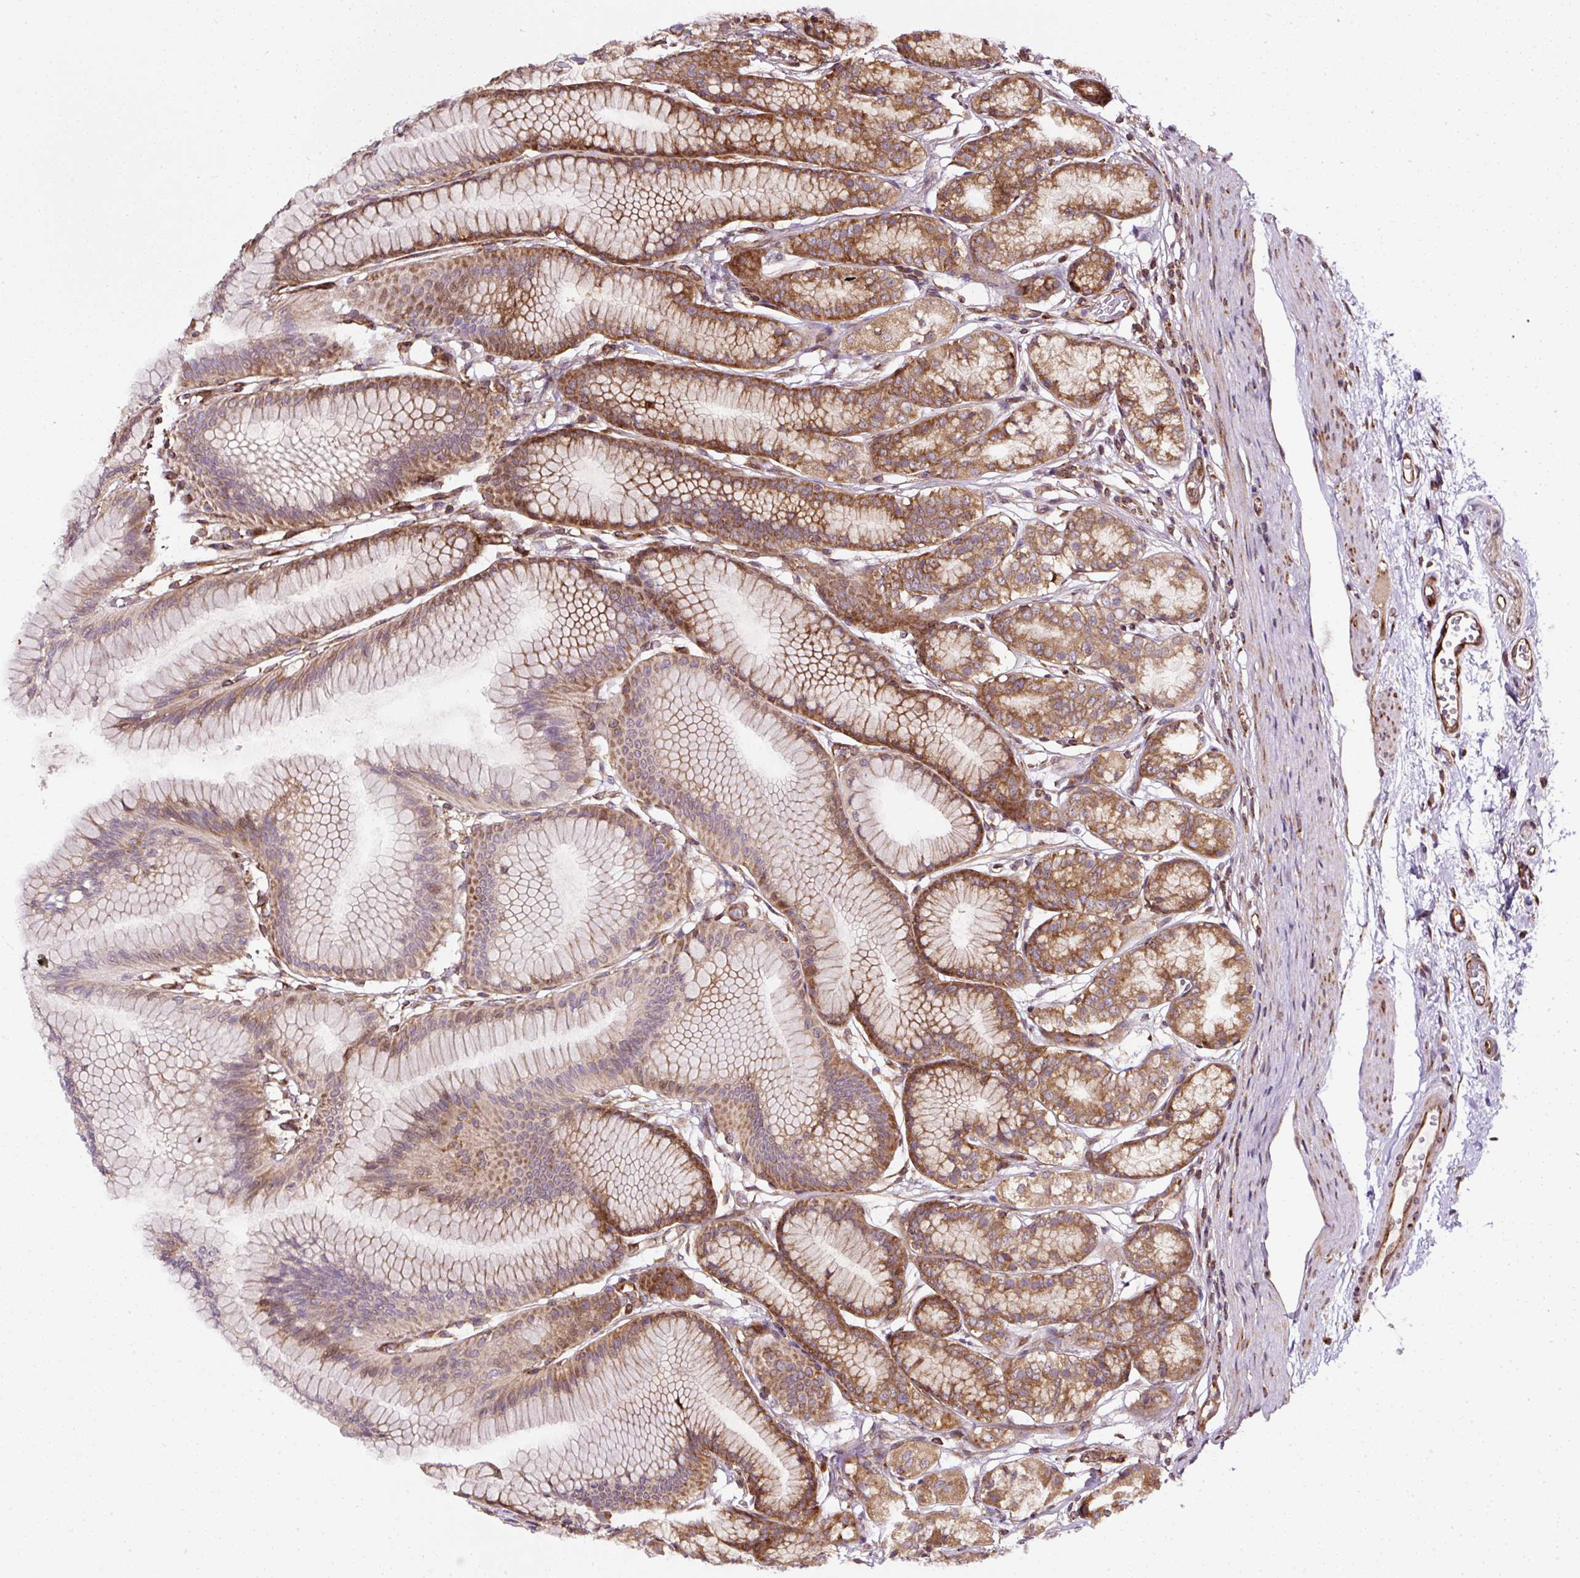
{"staining": {"intensity": "moderate", "quantity": ">75%", "location": "cytoplasmic/membranous"}, "tissue": "stomach", "cell_type": "Glandular cells", "image_type": "normal", "snomed": [{"axis": "morphology", "description": "Normal tissue, NOS"}, {"axis": "morphology", "description": "Adenocarcinoma, NOS"}, {"axis": "morphology", "description": "Adenocarcinoma, High grade"}, {"axis": "topography", "description": "Stomach, upper"}, {"axis": "topography", "description": "Stomach"}], "caption": "A brown stain shows moderate cytoplasmic/membranous positivity of a protein in glandular cells of benign stomach. (DAB IHC, brown staining for protein, blue staining for nuclei).", "gene": "KDM4E", "patient": {"sex": "female", "age": 65}}